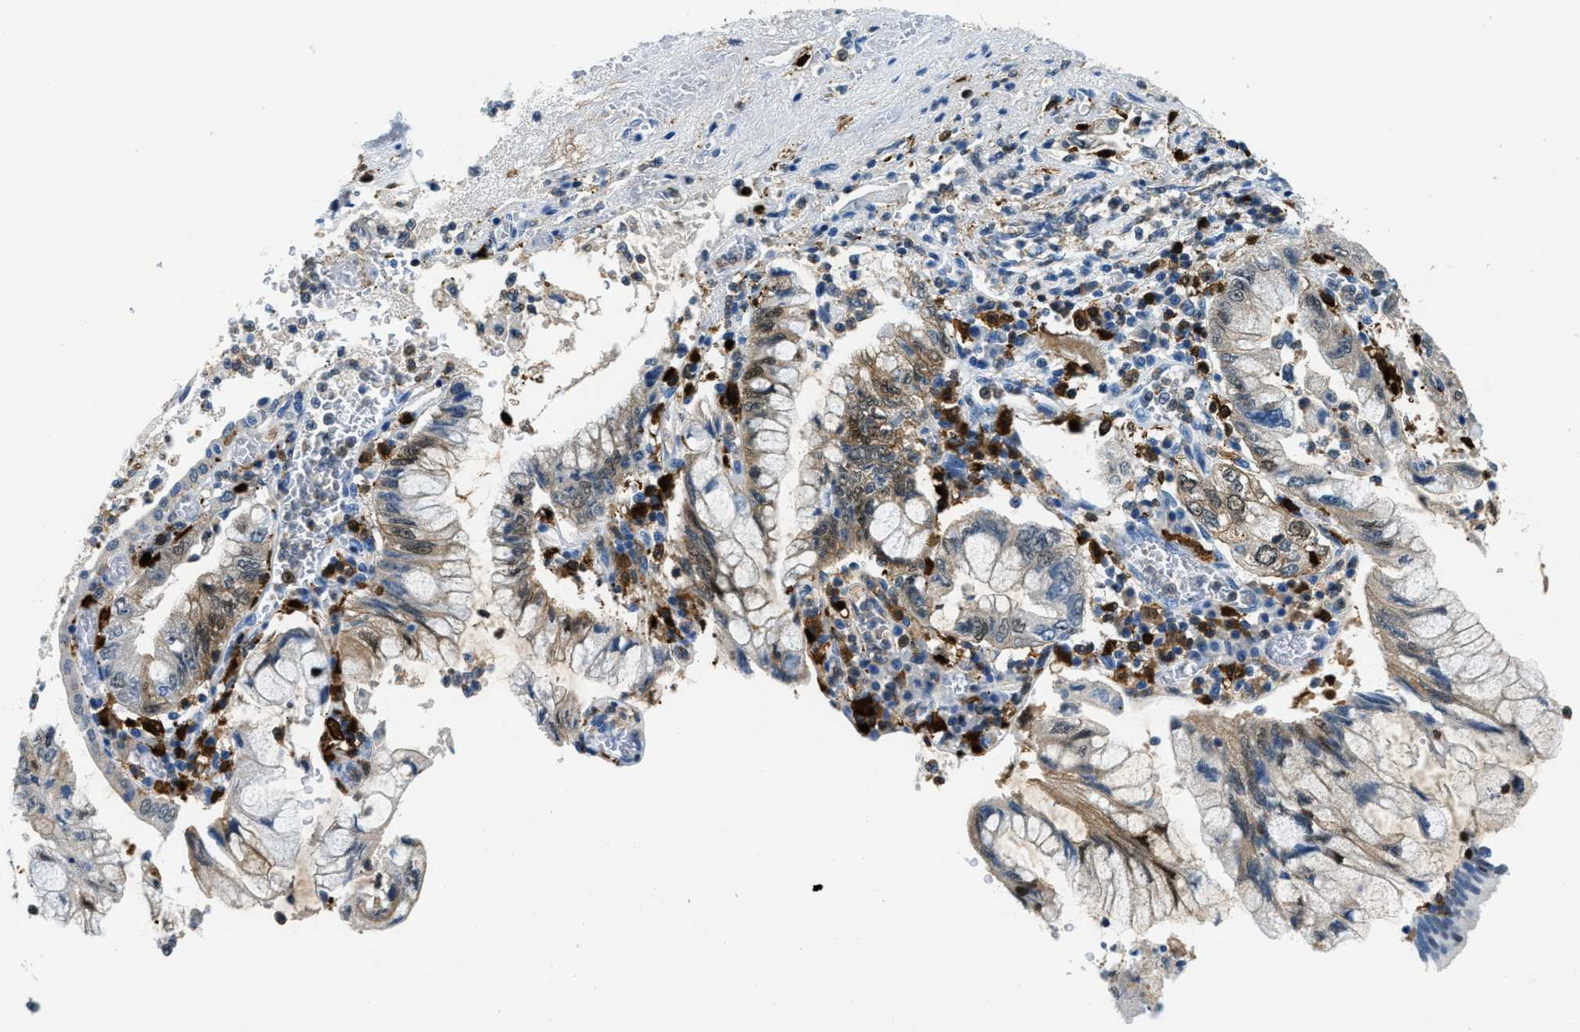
{"staining": {"intensity": "weak", "quantity": ">75%", "location": "cytoplasmic/membranous"}, "tissue": "pancreatic cancer", "cell_type": "Tumor cells", "image_type": "cancer", "snomed": [{"axis": "morphology", "description": "Adenocarcinoma, NOS"}, {"axis": "topography", "description": "Pancreas"}], "caption": "A micrograph showing weak cytoplasmic/membranous expression in approximately >75% of tumor cells in pancreatic cancer, as visualized by brown immunohistochemical staining.", "gene": "CAPG", "patient": {"sex": "female", "age": 73}}